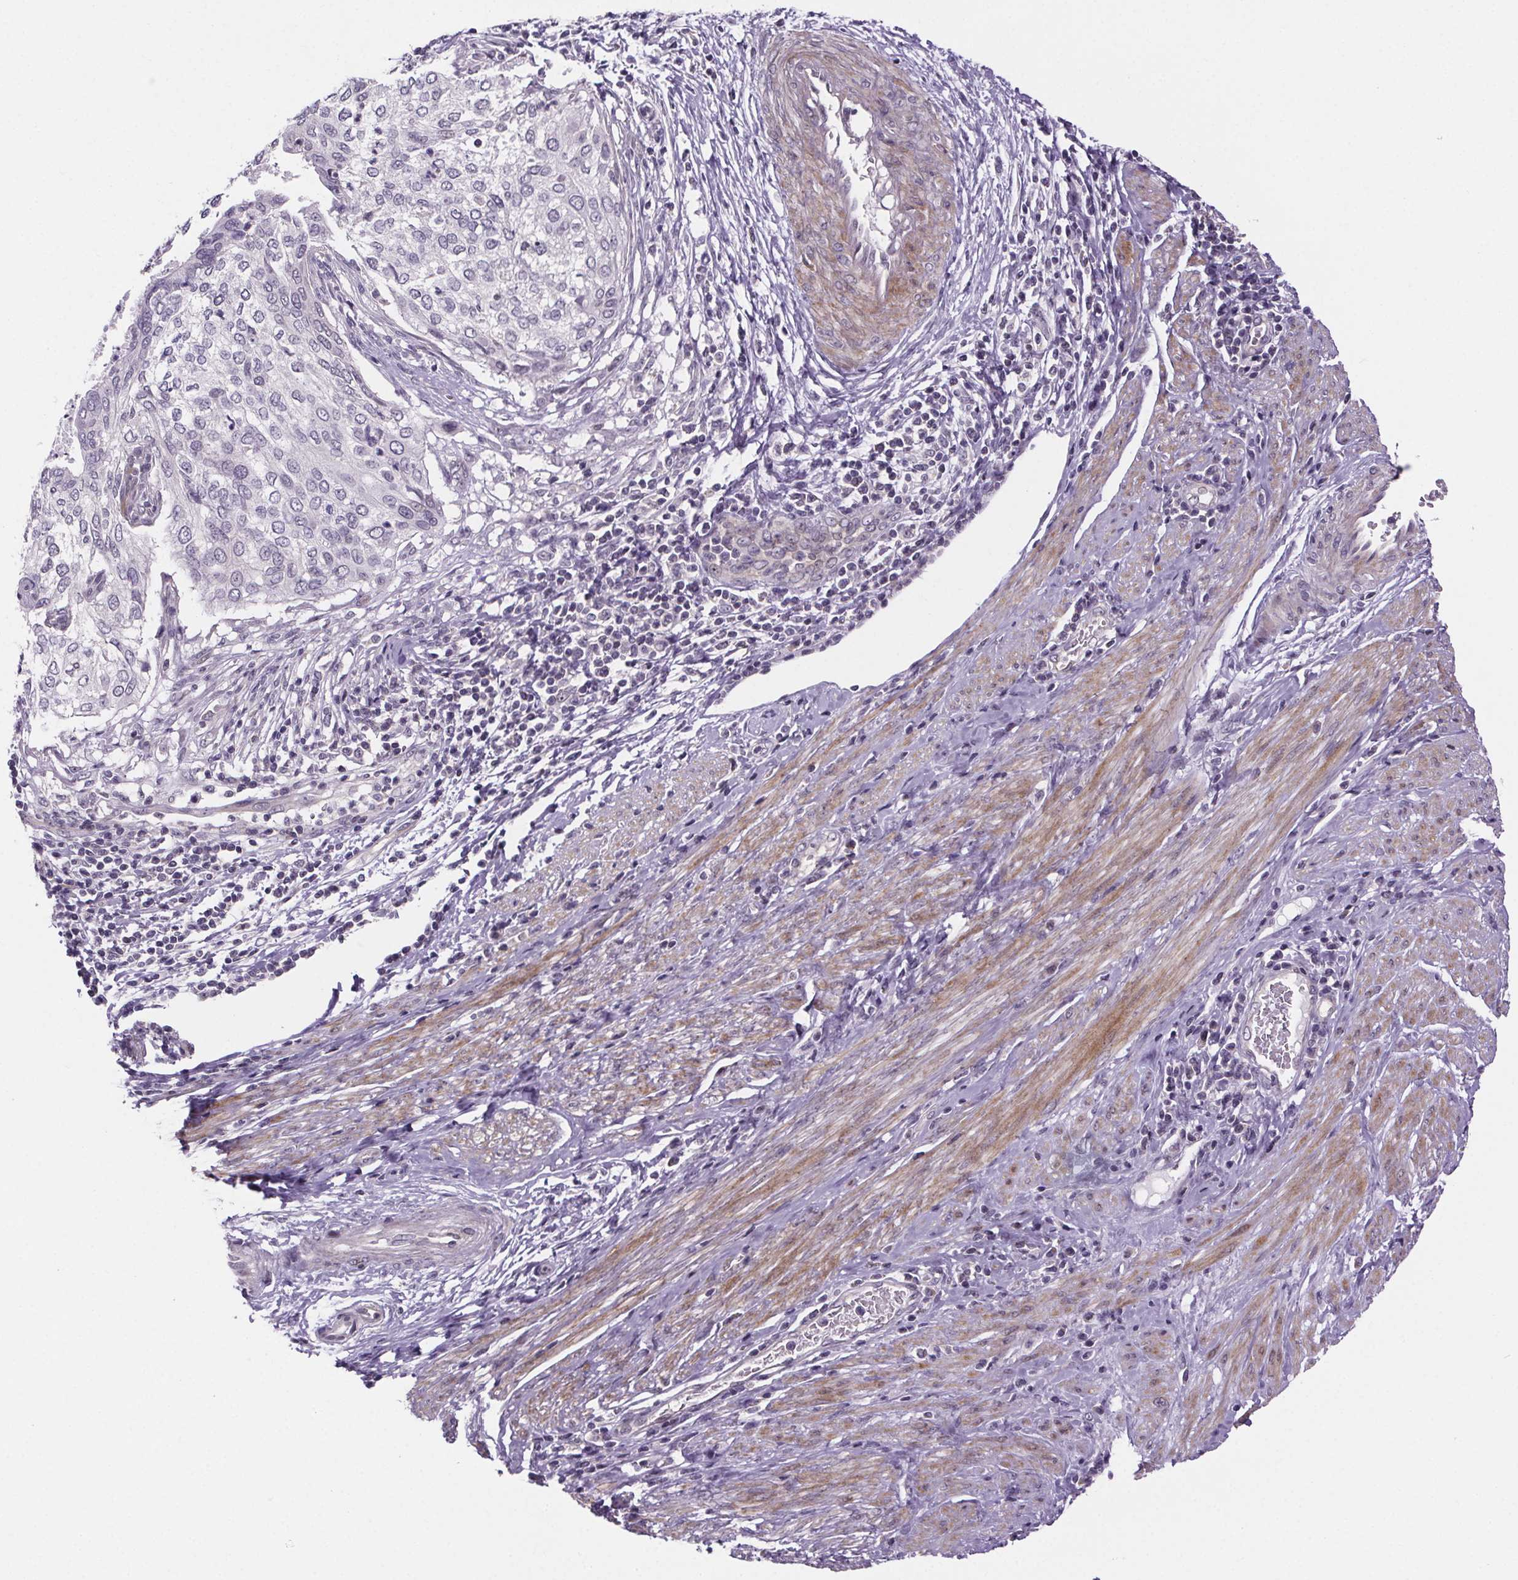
{"staining": {"intensity": "negative", "quantity": "none", "location": "none"}, "tissue": "cervical cancer", "cell_type": "Tumor cells", "image_type": "cancer", "snomed": [{"axis": "morphology", "description": "Squamous cell carcinoma, NOS"}, {"axis": "topography", "description": "Cervix"}], "caption": "The micrograph shows no significant positivity in tumor cells of cervical cancer. The staining was performed using DAB to visualize the protein expression in brown, while the nuclei were stained in blue with hematoxylin (Magnification: 20x).", "gene": "TTC12", "patient": {"sex": "female", "age": 38}}